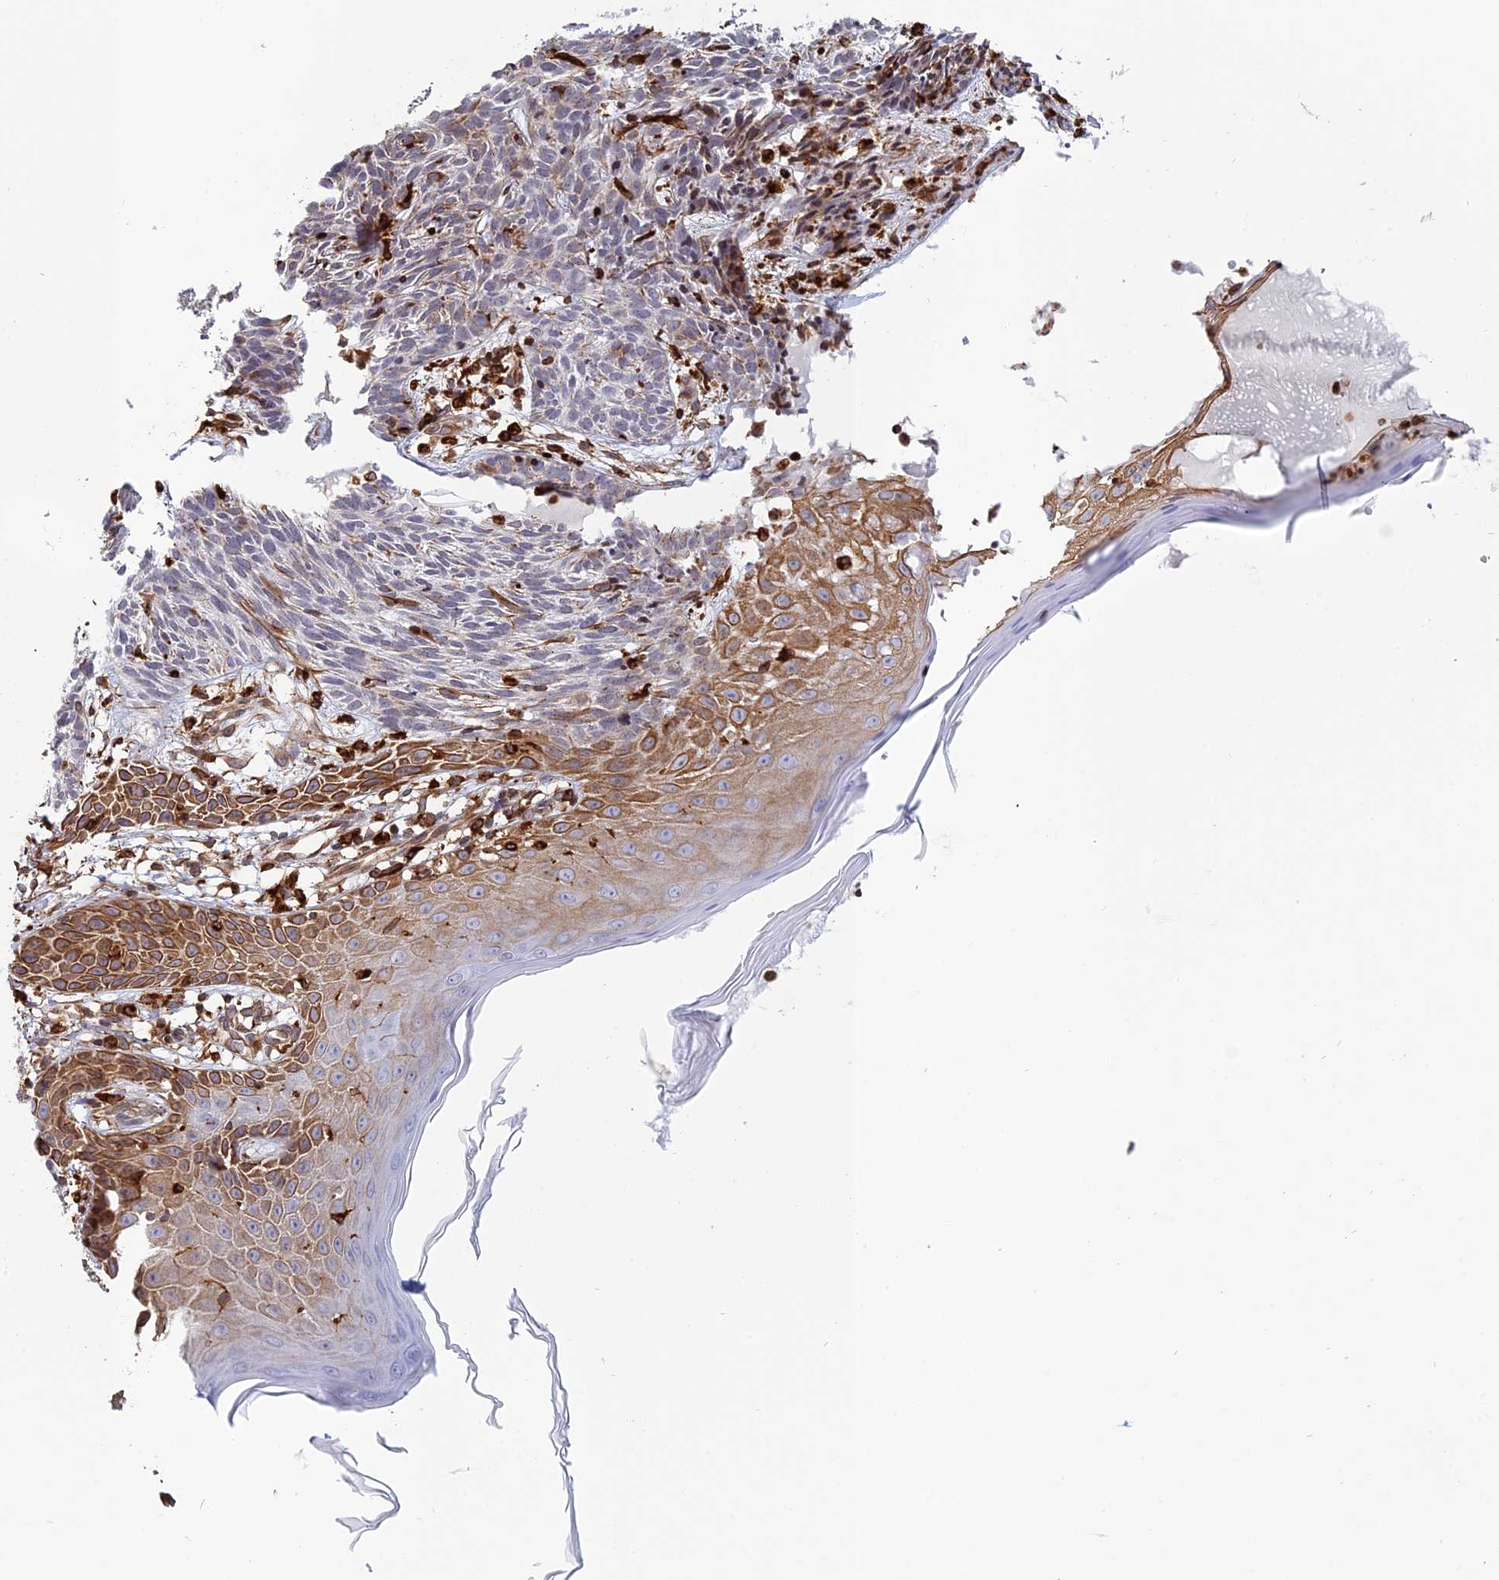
{"staining": {"intensity": "negative", "quantity": "none", "location": "none"}, "tissue": "skin cancer", "cell_type": "Tumor cells", "image_type": "cancer", "snomed": [{"axis": "morphology", "description": "Basal cell carcinoma"}, {"axis": "topography", "description": "Skin"}], "caption": "Protein analysis of basal cell carcinoma (skin) demonstrates no significant staining in tumor cells.", "gene": "APOBR", "patient": {"sex": "female", "age": 66}}